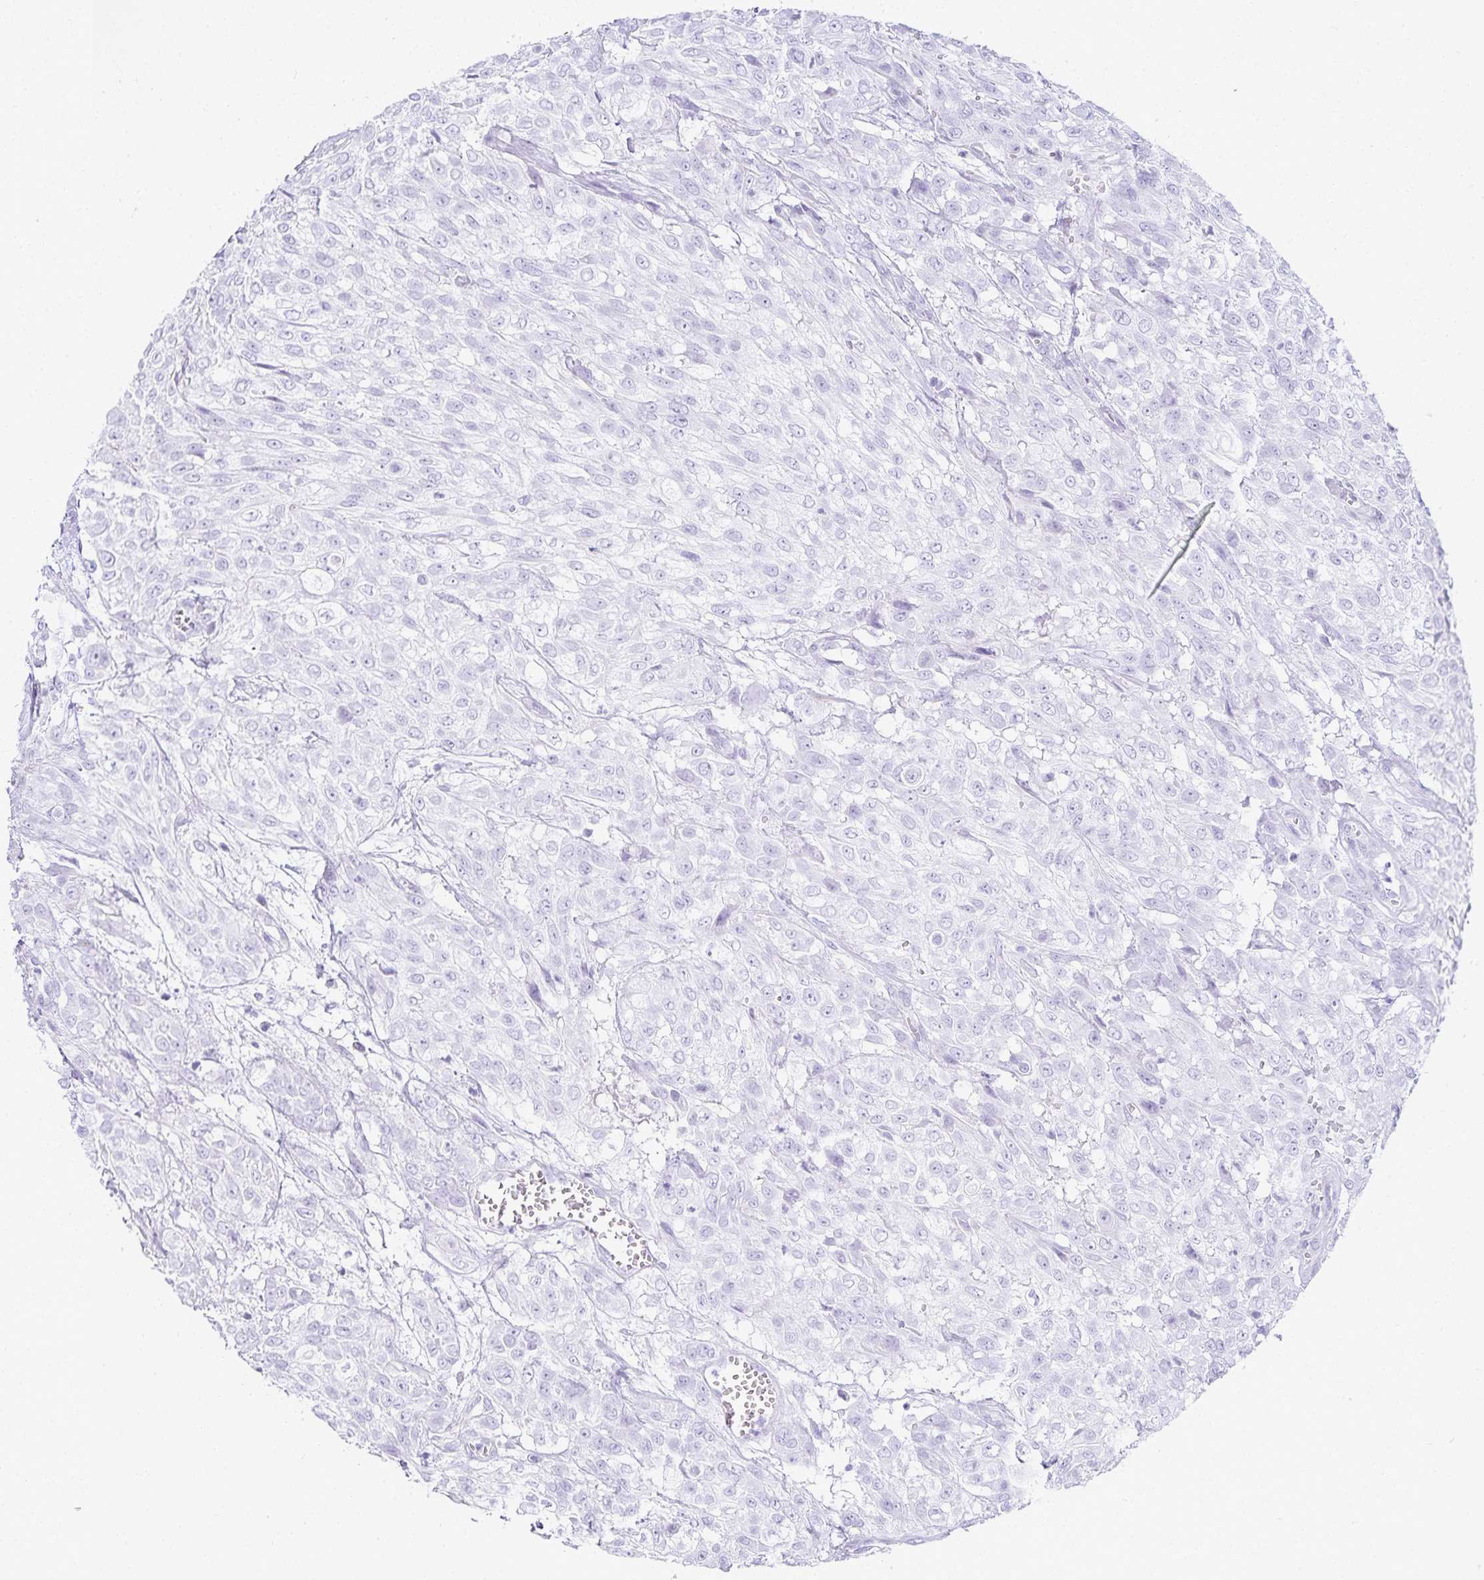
{"staining": {"intensity": "negative", "quantity": "none", "location": "none"}, "tissue": "urothelial cancer", "cell_type": "Tumor cells", "image_type": "cancer", "snomed": [{"axis": "morphology", "description": "Urothelial carcinoma, High grade"}, {"axis": "topography", "description": "Urinary bladder"}], "caption": "Micrograph shows no significant protein expression in tumor cells of urothelial cancer. (DAB (3,3'-diaminobenzidine) IHC with hematoxylin counter stain).", "gene": "GP2", "patient": {"sex": "male", "age": 57}}